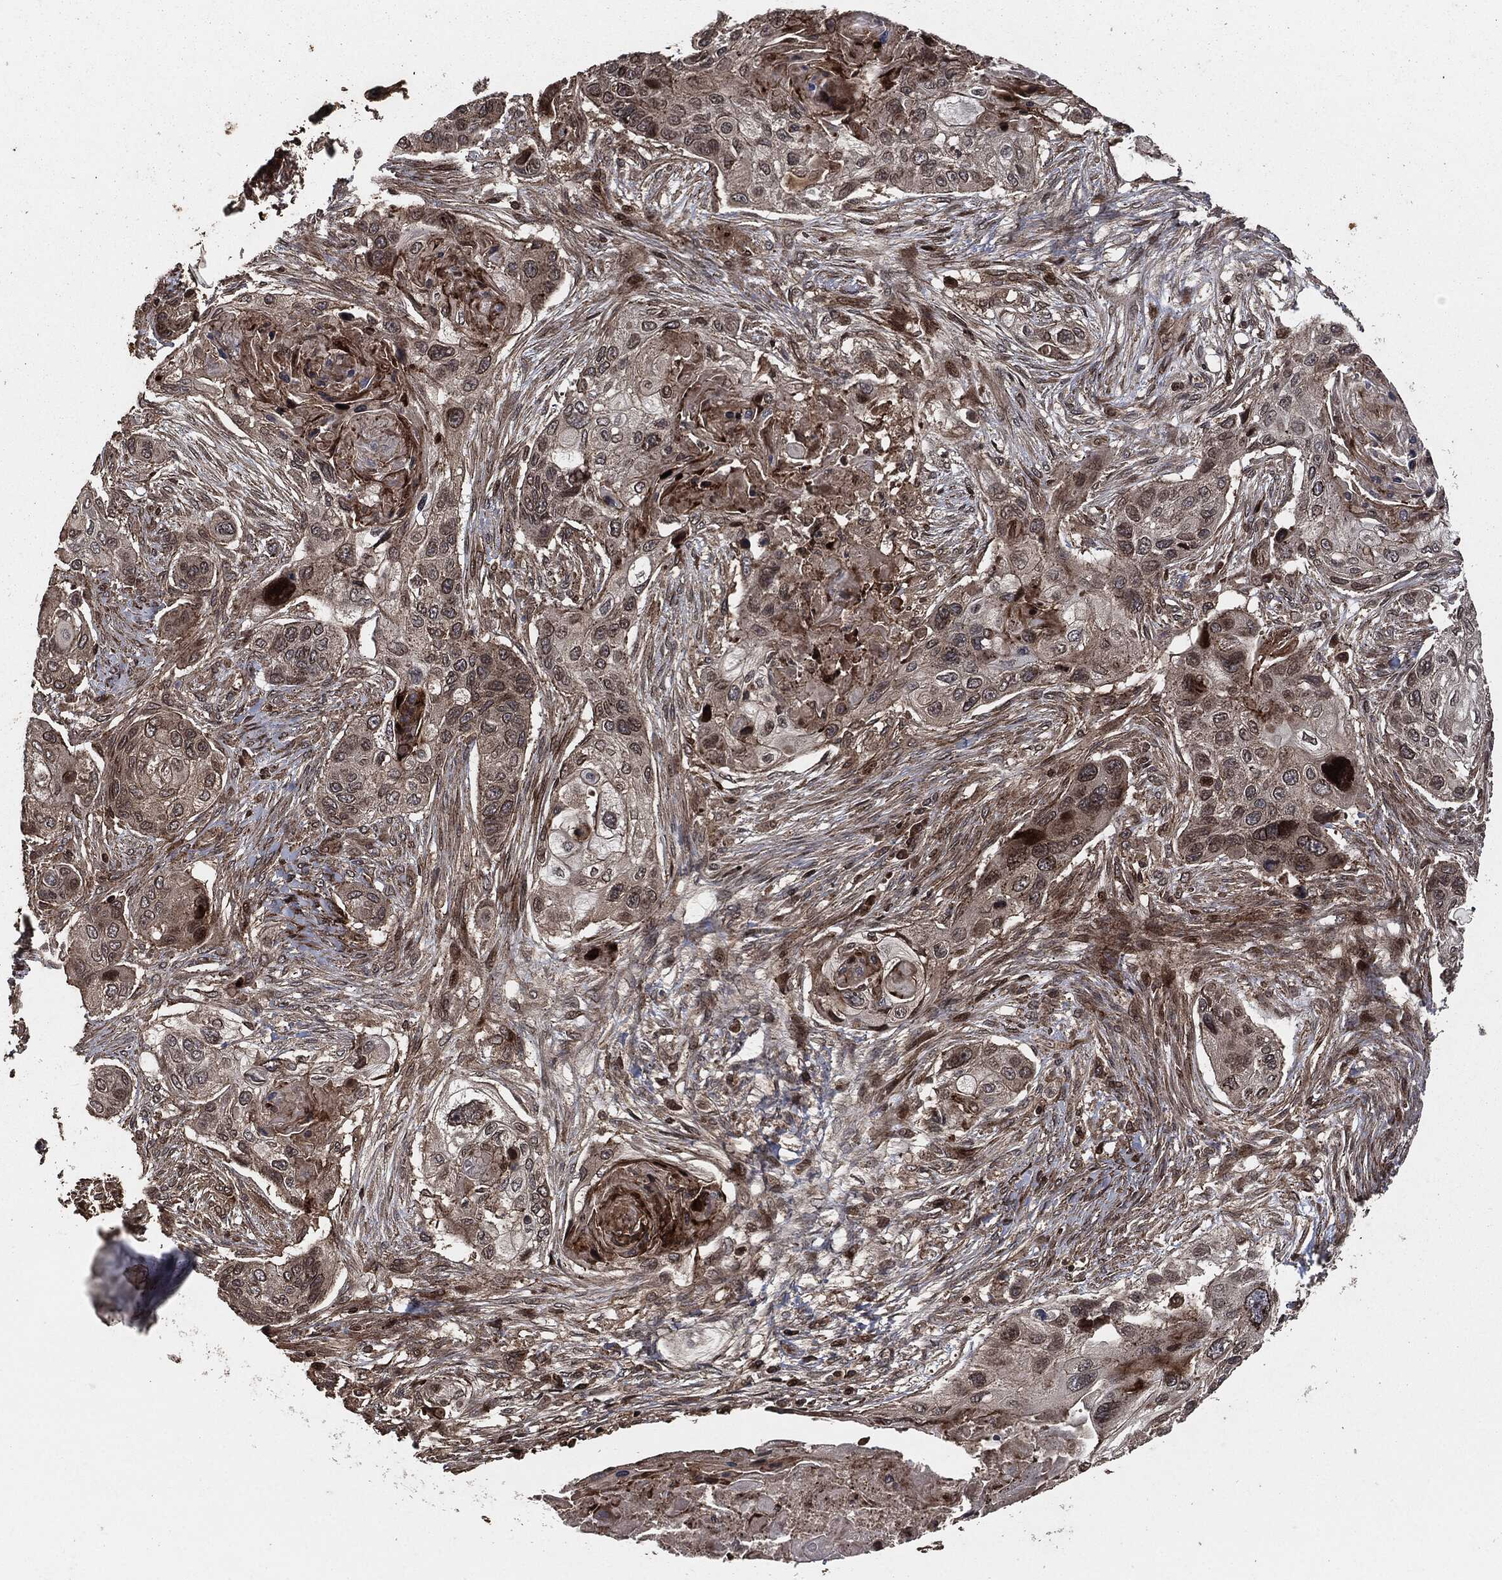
{"staining": {"intensity": "moderate", "quantity": "<25%", "location": "cytoplasmic/membranous"}, "tissue": "lung cancer", "cell_type": "Tumor cells", "image_type": "cancer", "snomed": [{"axis": "morphology", "description": "Normal tissue, NOS"}, {"axis": "morphology", "description": "Squamous cell carcinoma, NOS"}, {"axis": "topography", "description": "Bronchus"}, {"axis": "topography", "description": "Lung"}], "caption": "The immunohistochemical stain highlights moderate cytoplasmic/membranous positivity in tumor cells of lung cancer (squamous cell carcinoma) tissue. (DAB IHC, brown staining for protein, blue staining for nuclei).", "gene": "IFIT1", "patient": {"sex": "male", "age": 69}}